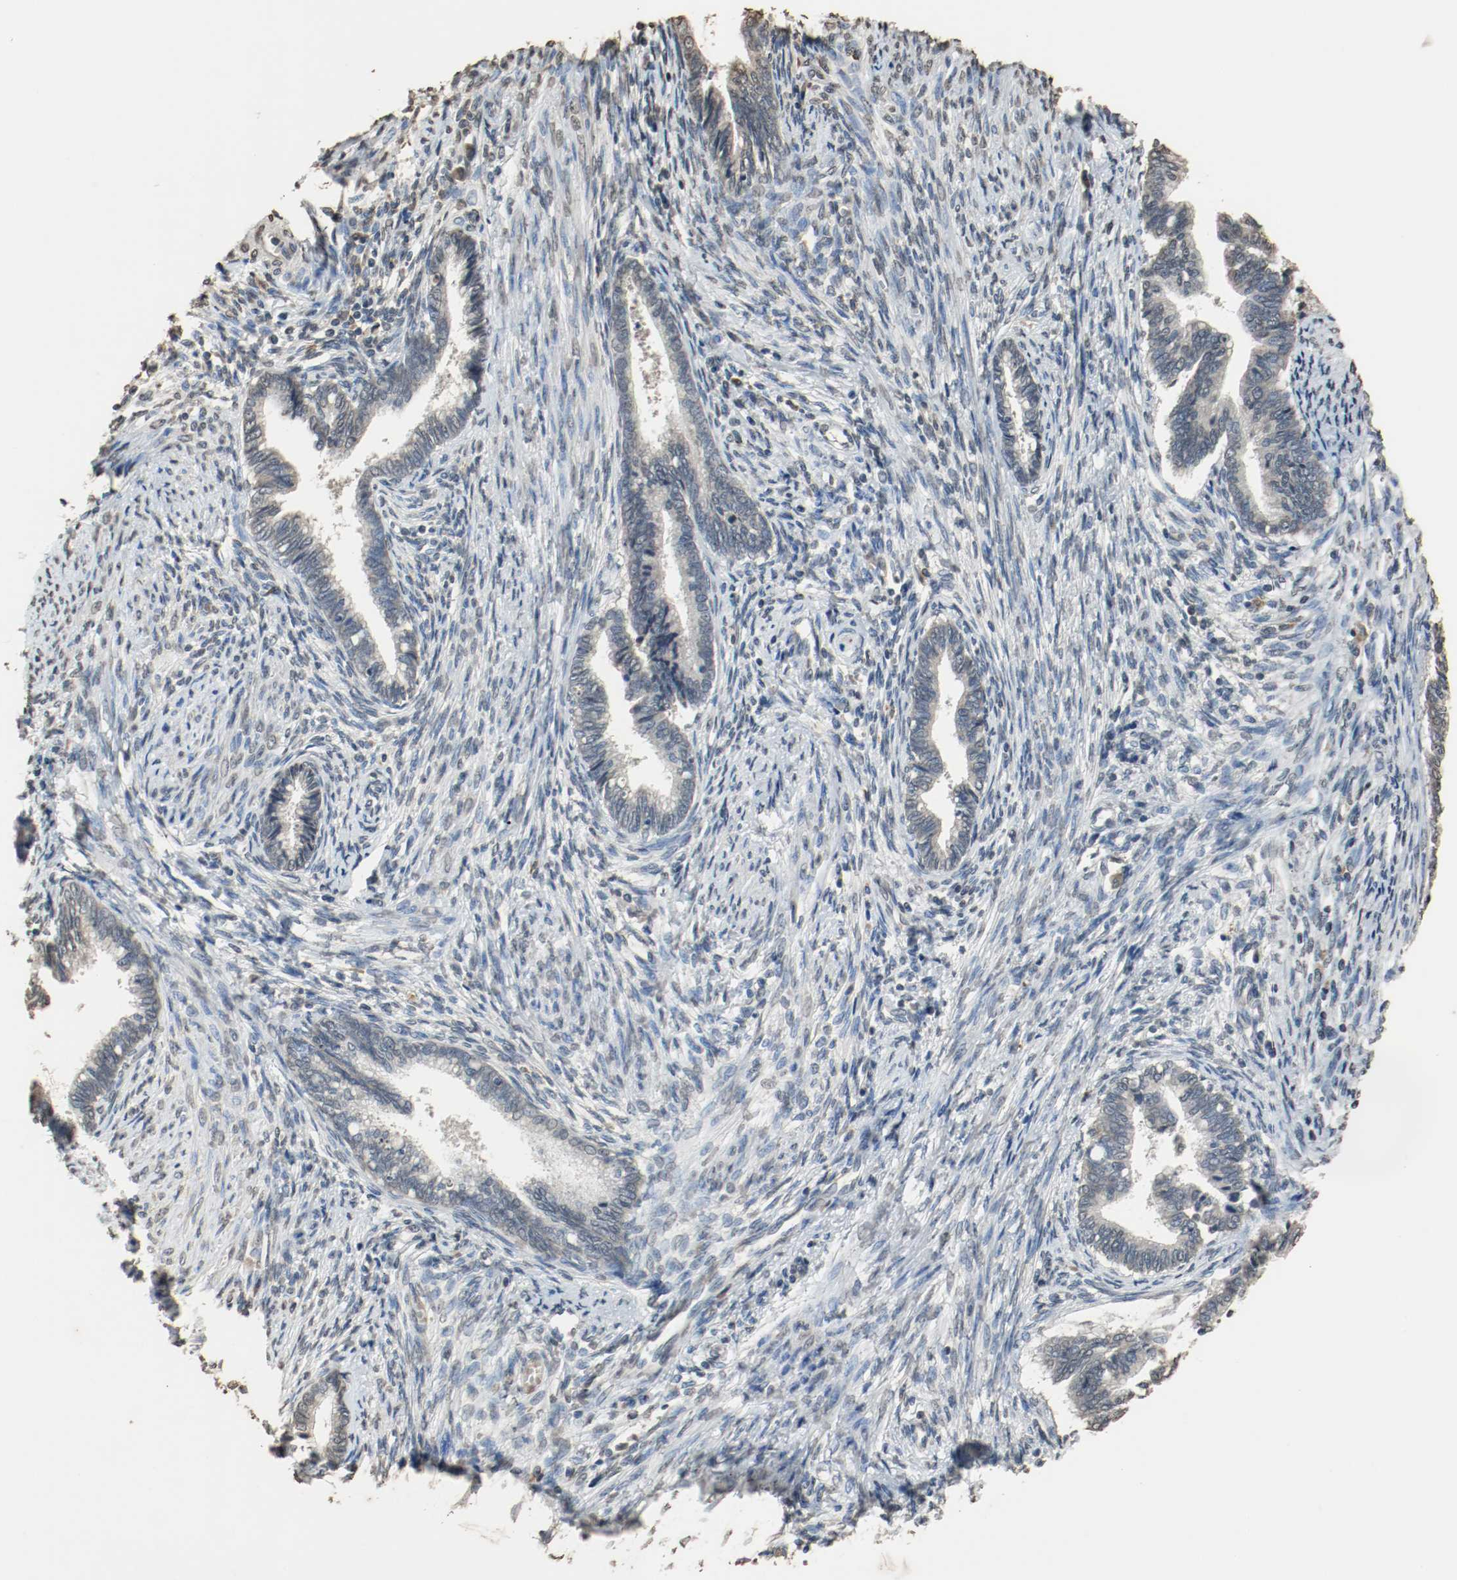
{"staining": {"intensity": "negative", "quantity": "none", "location": "none"}, "tissue": "cervical cancer", "cell_type": "Tumor cells", "image_type": "cancer", "snomed": [{"axis": "morphology", "description": "Adenocarcinoma, NOS"}, {"axis": "topography", "description": "Cervix"}], "caption": "A high-resolution image shows immunohistochemistry staining of cervical cancer (adenocarcinoma), which displays no significant staining in tumor cells.", "gene": "RTN4", "patient": {"sex": "female", "age": 44}}